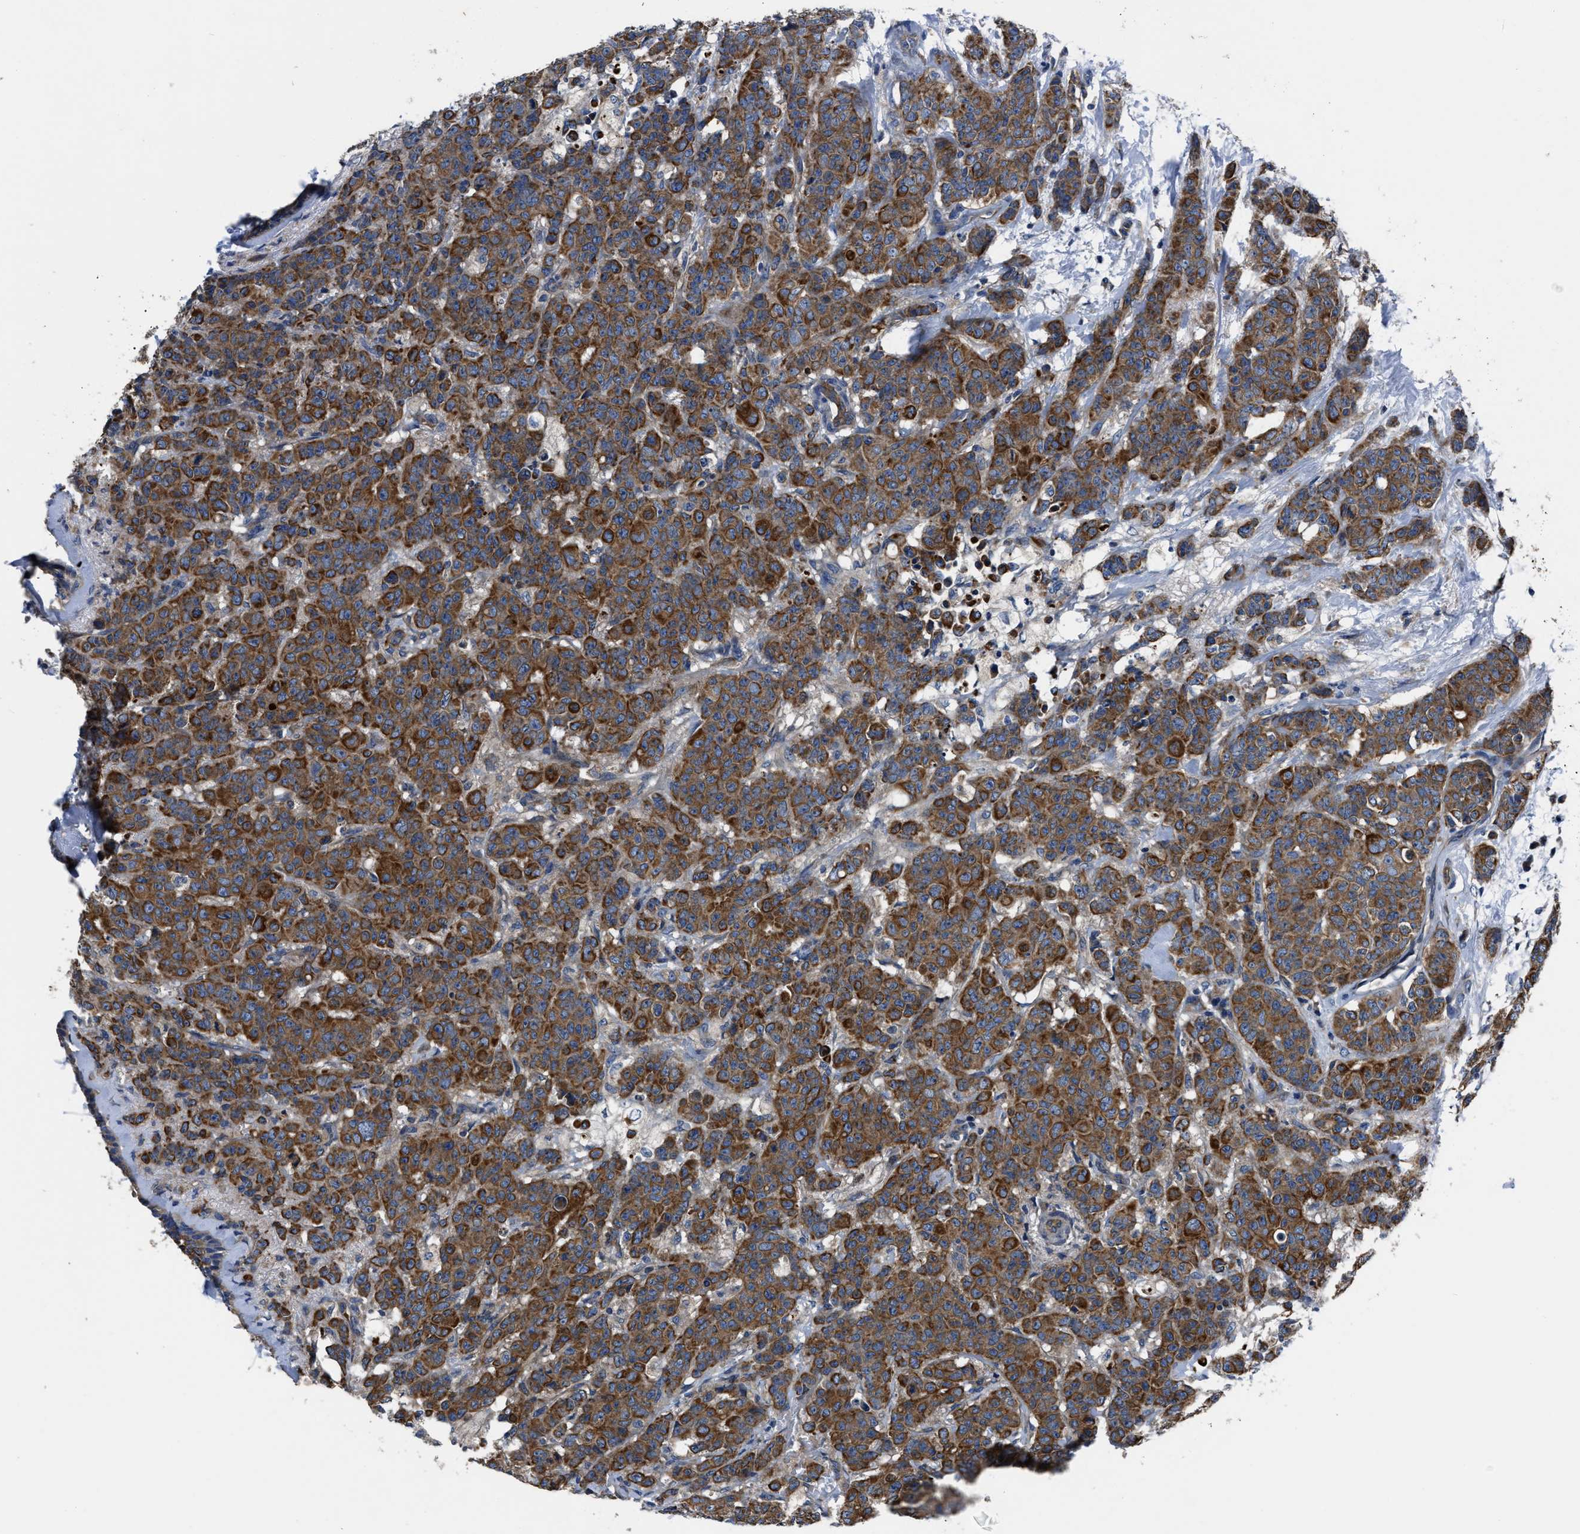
{"staining": {"intensity": "strong", "quantity": ">75%", "location": "cytoplasmic/membranous"}, "tissue": "breast cancer", "cell_type": "Tumor cells", "image_type": "cancer", "snomed": [{"axis": "morphology", "description": "Normal tissue, NOS"}, {"axis": "morphology", "description": "Duct carcinoma"}, {"axis": "topography", "description": "Breast"}], "caption": "There is high levels of strong cytoplasmic/membranous staining in tumor cells of breast cancer, as demonstrated by immunohistochemical staining (brown color).", "gene": "ERC1", "patient": {"sex": "female", "age": 40}}